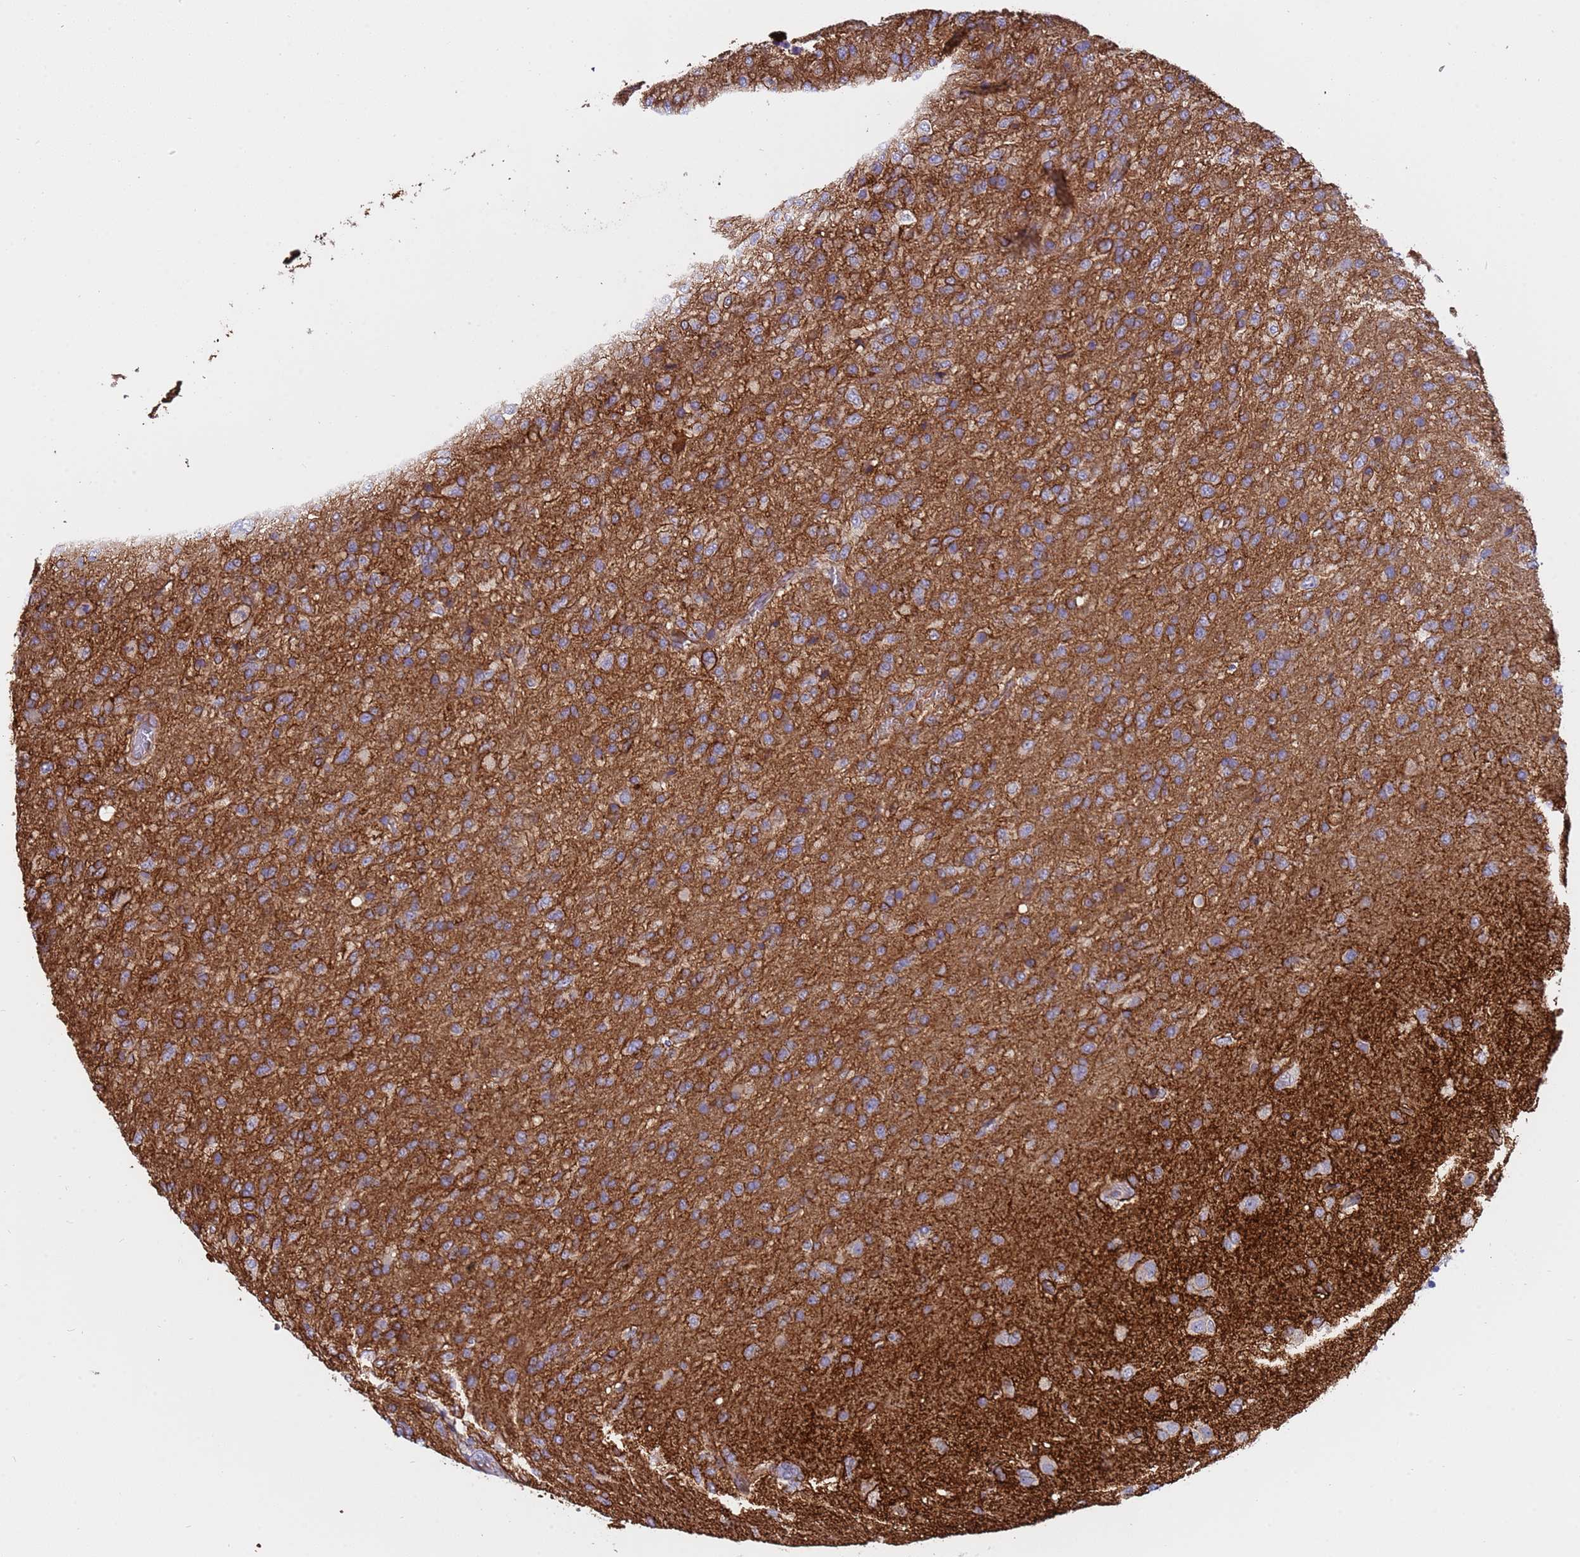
{"staining": {"intensity": "moderate", "quantity": "25%-75%", "location": "cytoplasmic/membranous"}, "tissue": "glioma", "cell_type": "Tumor cells", "image_type": "cancer", "snomed": [{"axis": "morphology", "description": "Glioma, malignant, High grade"}, {"axis": "topography", "description": "Brain"}], "caption": "This photomicrograph reveals malignant high-grade glioma stained with IHC to label a protein in brown. The cytoplasmic/membranous of tumor cells show moderate positivity for the protein. Nuclei are counter-stained blue.", "gene": "ZNF248", "patient": {"sex": "female", "age": 74}}